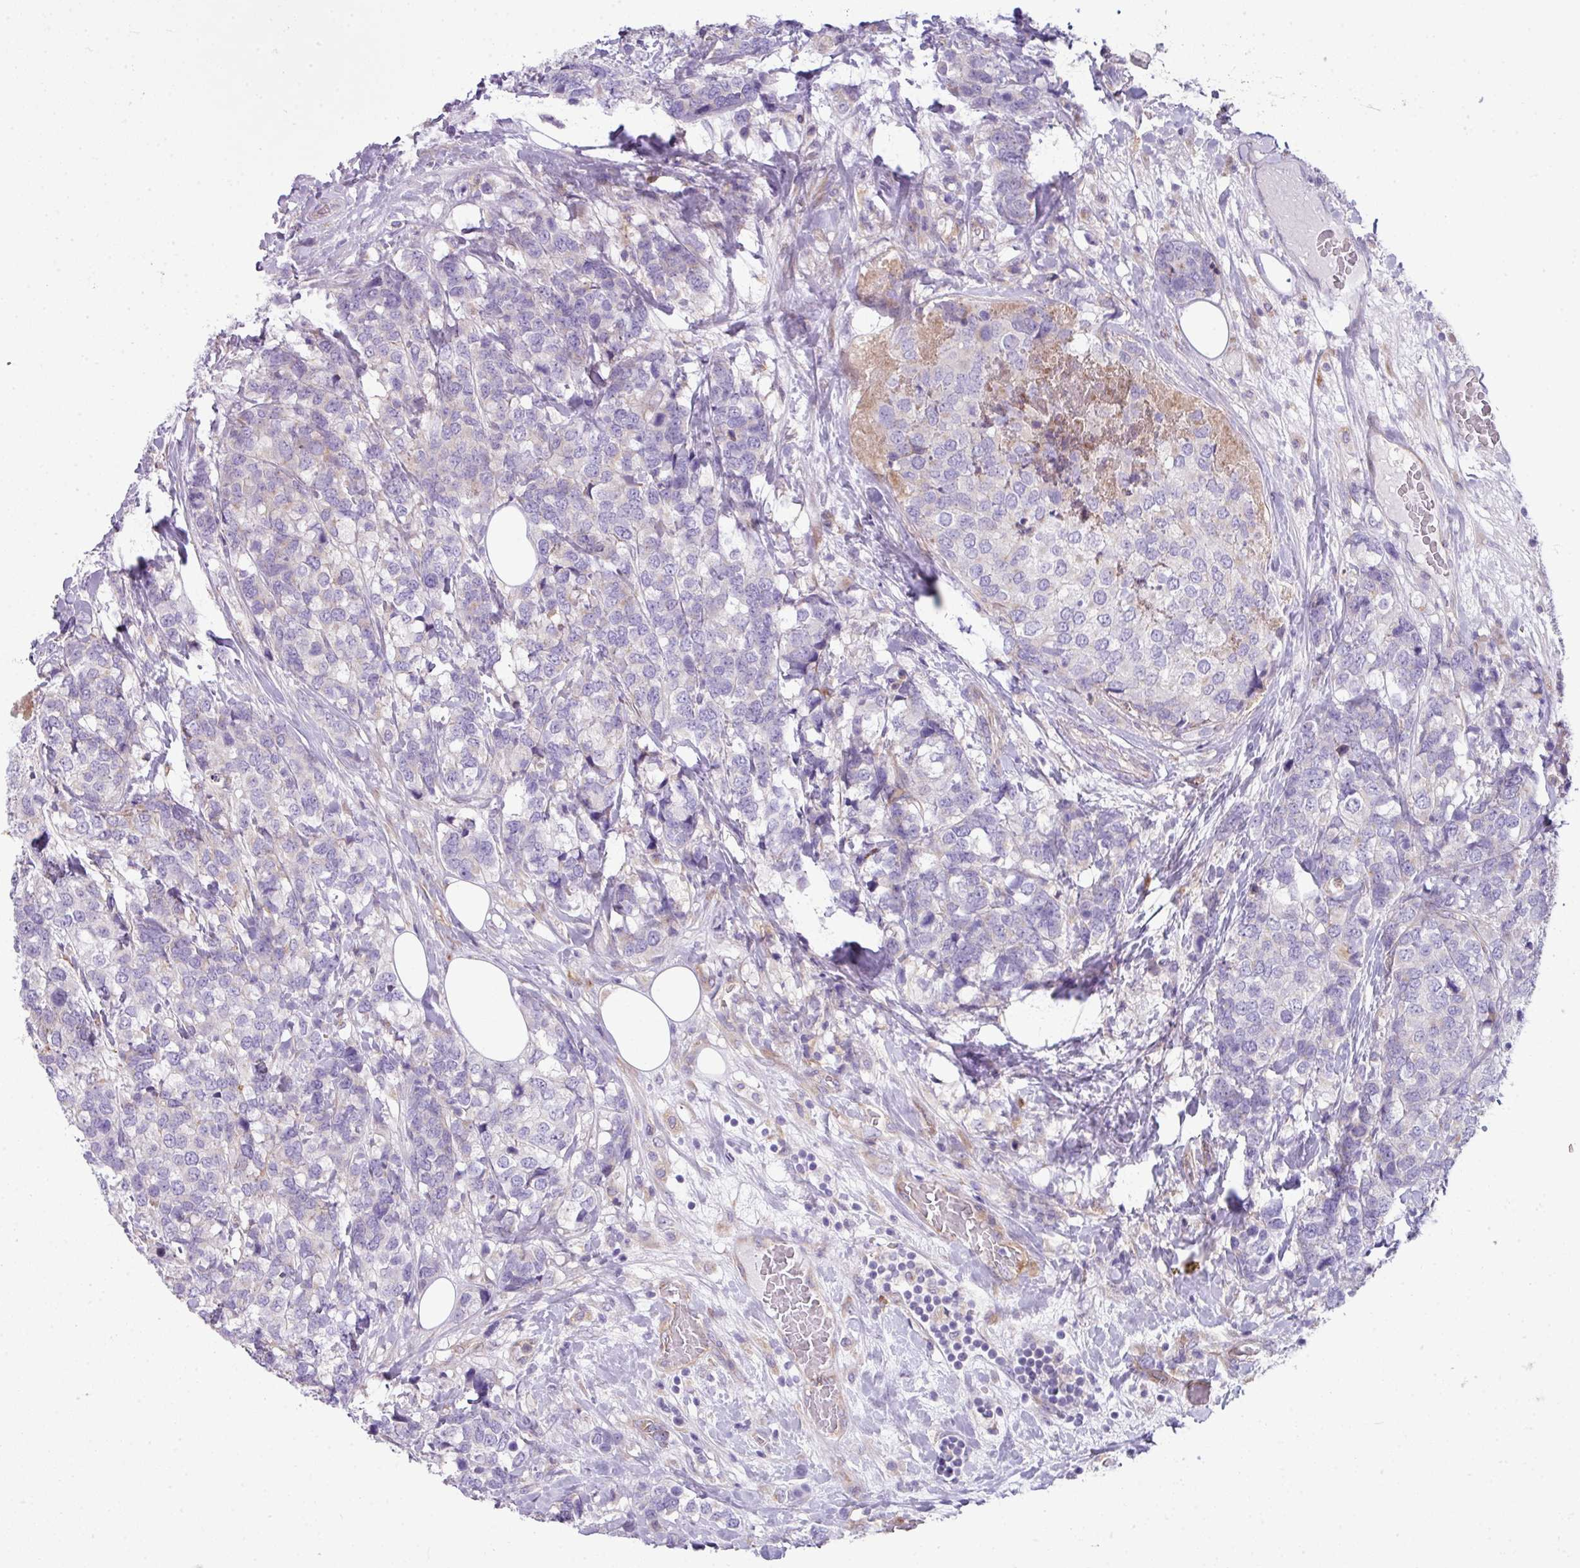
{"staining": {"intensity": "negative", "quantity": "none", "location": "none"}, "tissue": "breast cancer", "cell_type": "Tumor cells", "image_type": "cancer", "snomed": [{"axis": "morphology", "description": "Lobular carcinoma"}, {"axis": "topography", "description": "Breast"}], "caption": "Immunohistochemical staining of breast cancer (lobular carcinoma) displays no significant positivity in tumor cells.", "gene": "ABCC5", "patient": {"sex": "female", "age": 59}}